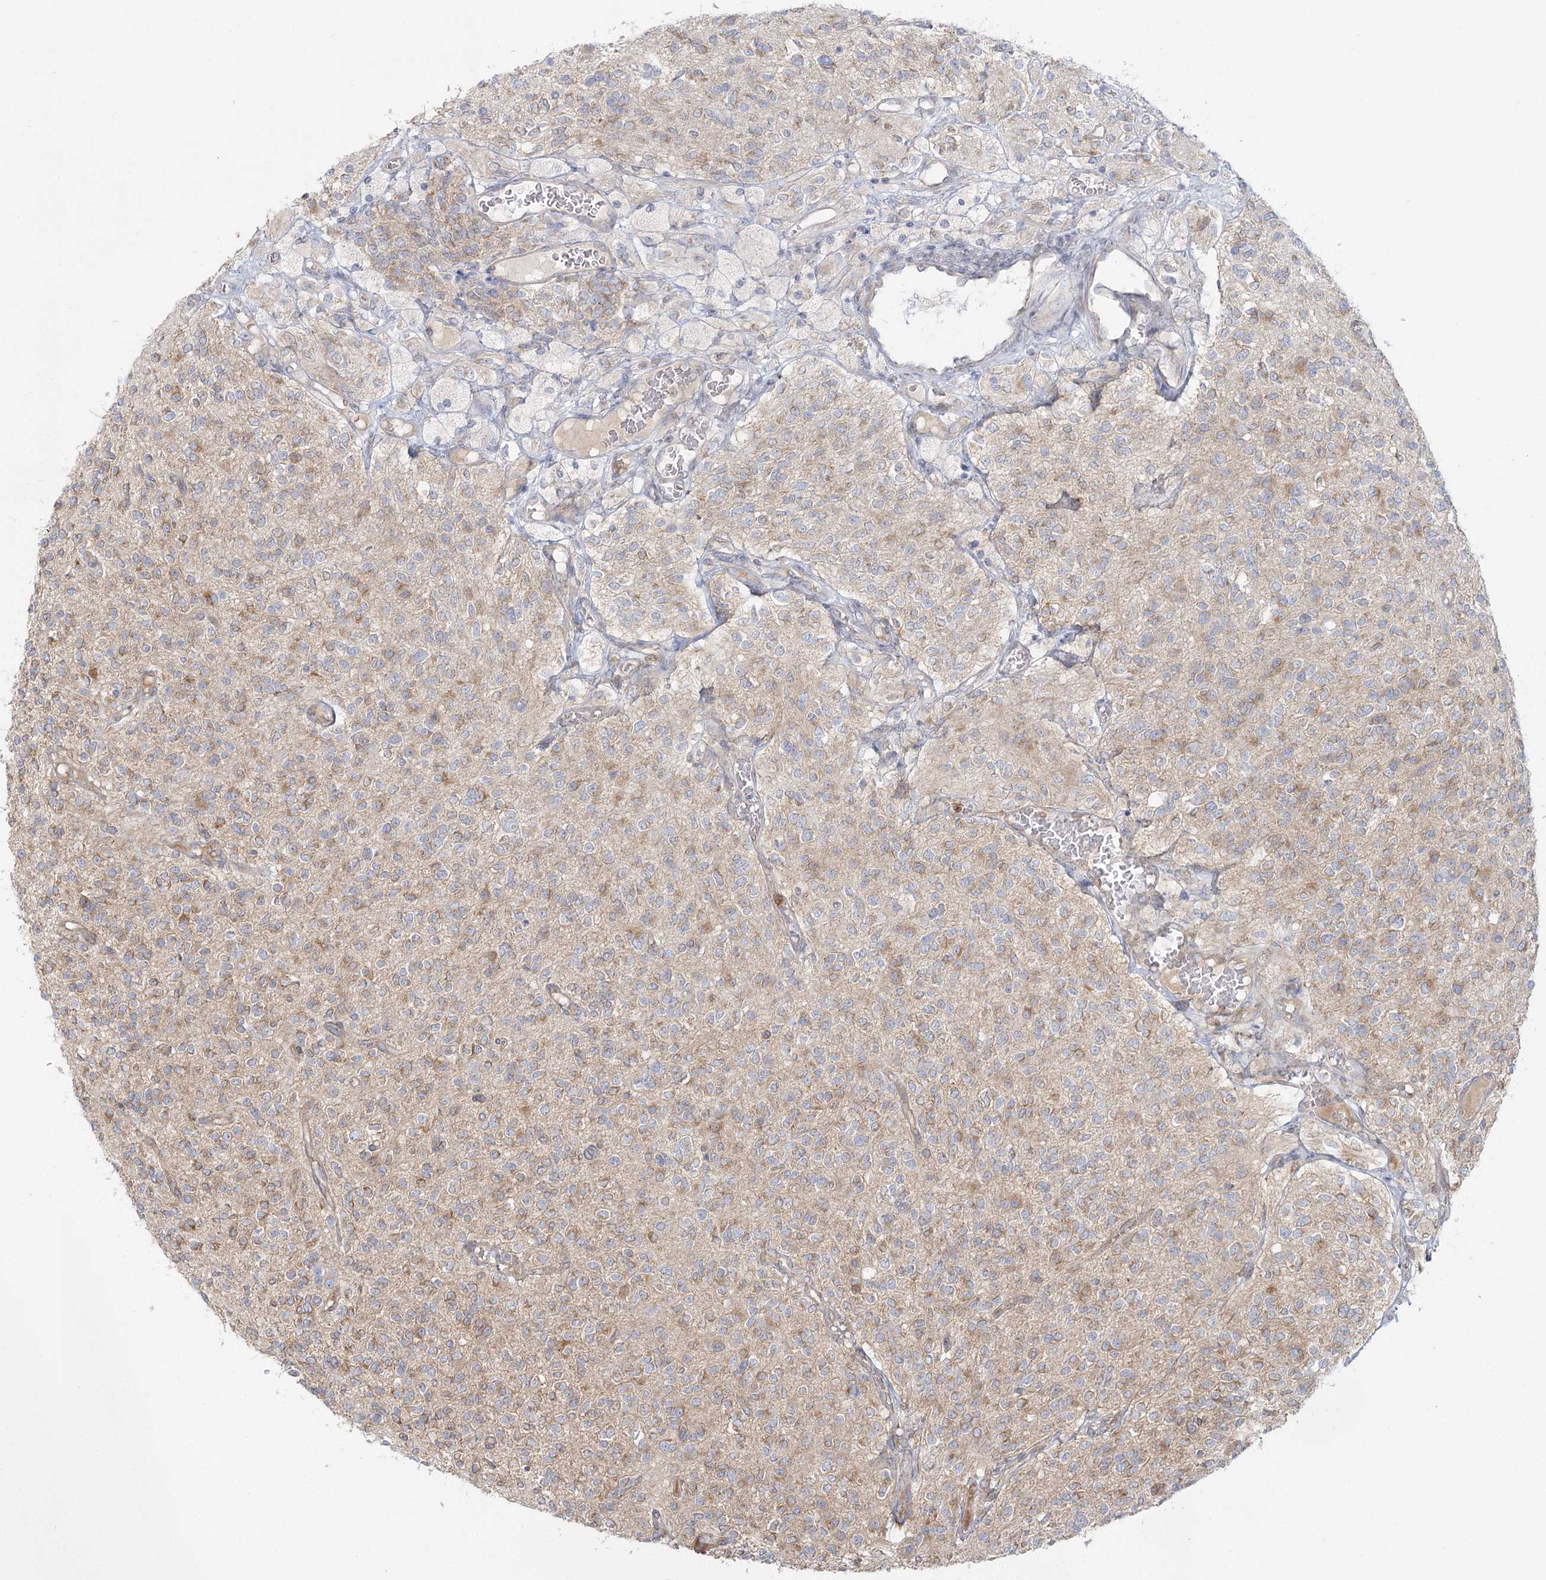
{"staining": {"intensity": "moderate", "quantity": "25%-75%", "location": "cytoplasmic/membranous"}, "tissue": "glioma", "cell_type": "Tumor cells", "image_type": "cancer", "snomed": [{"axis": "morphology", "description": "Glioma, malignant, High grade"}, {"axis": "topography", "description": "Brain"}], "caption": "DAB immunohistochemical staining of malignant glioma (high-grade) displays moderate cytoplasmic/membranous protein staining in about 25%-75% of tumor cells.", "gene": "MTMR3", "patient": {"sex": "male", "age": 34}}